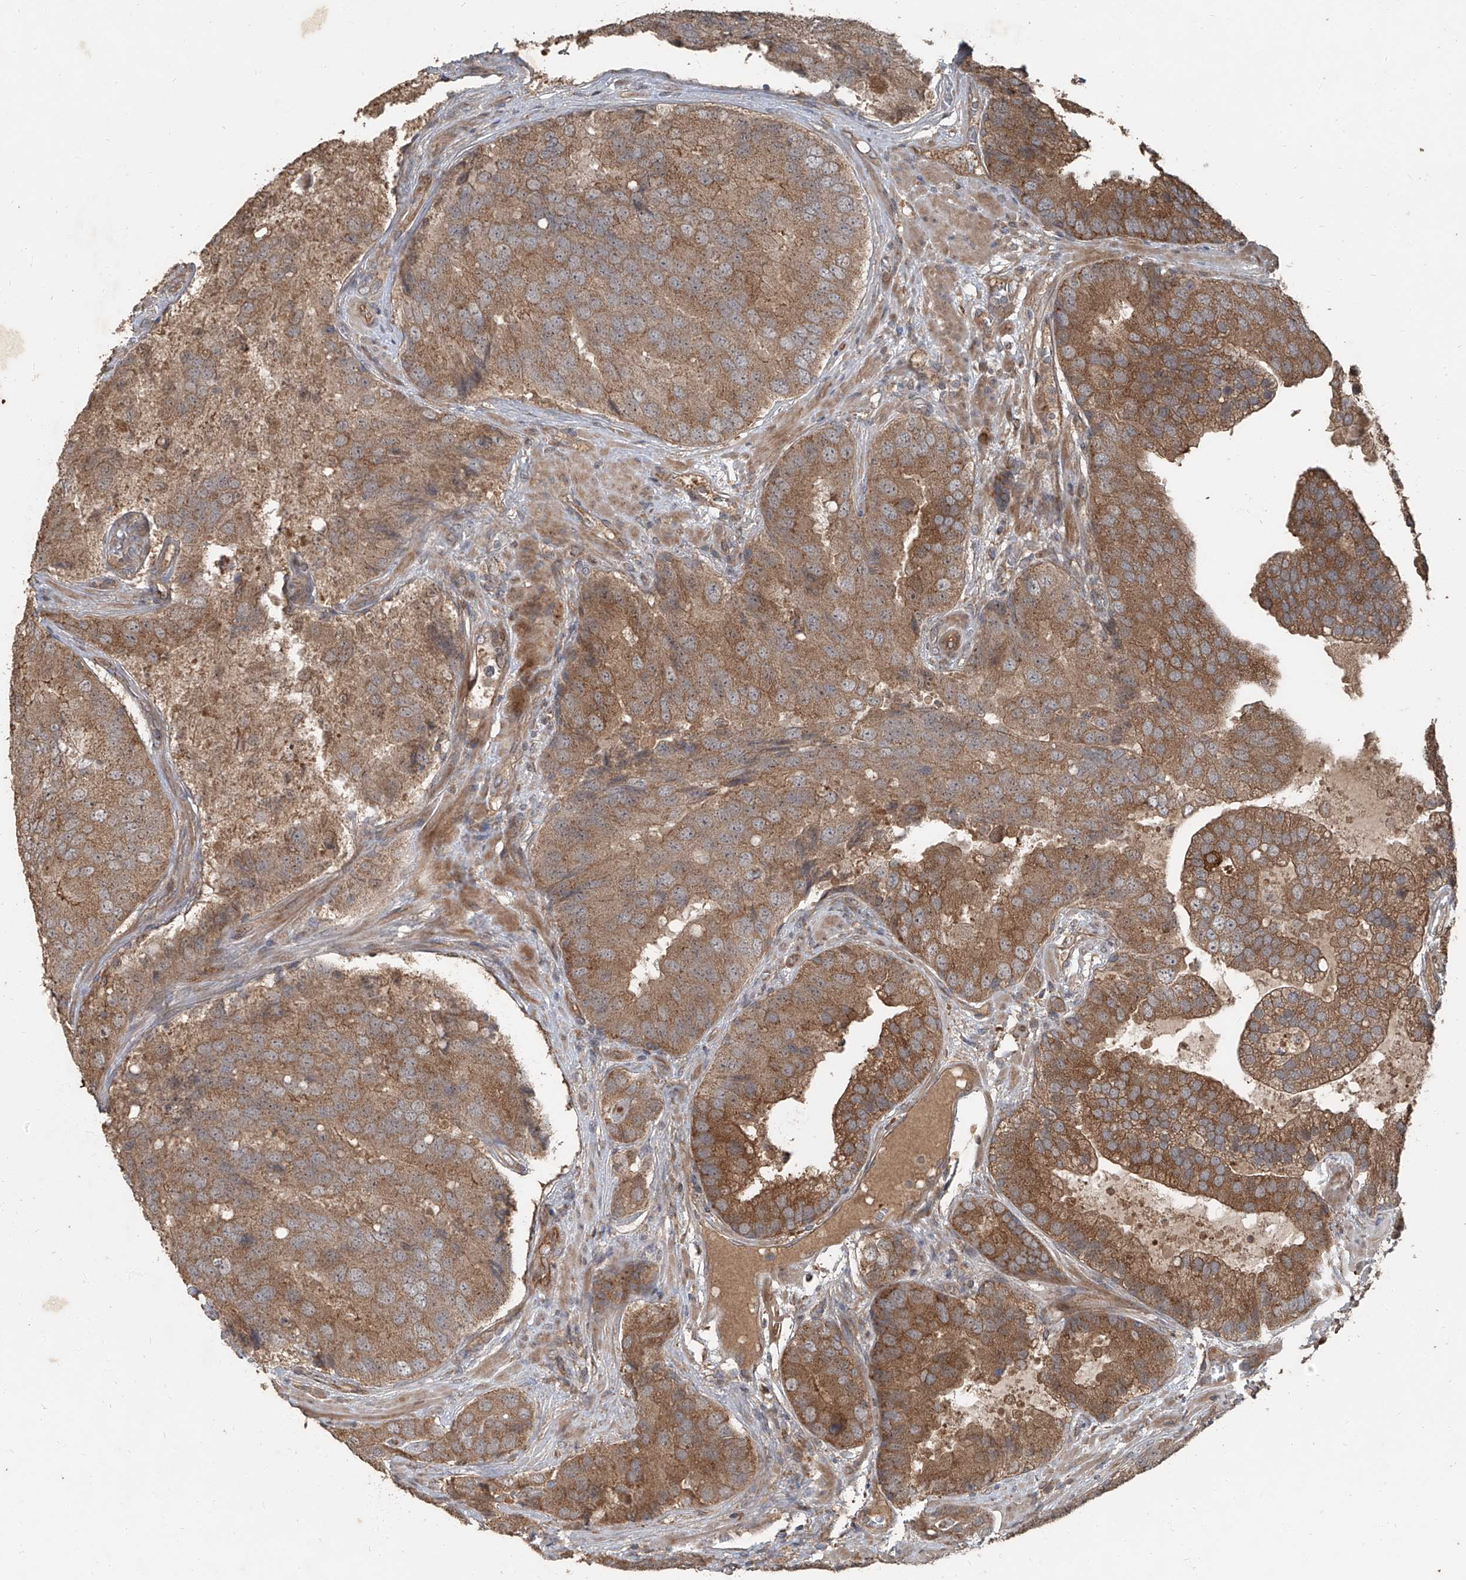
{"staining": {"intensity": "strong", "quantity": ">75%", "location": "cytoplasmic/membranous"}, "tissue": "prostate cancer", "cell_type": "Tumor cells", "image_type": "cancer", "snomed": [{"axis": "morphology", "description": "Adenocarcinoma, High grade"}, {"axis": "topography", "description": "Prostate"}], "caption": "IHC (DAB) staining of human prostate cancer exhibits strong cytoplasmic/membranous protein staining in approximately >75% of tumor cells. (IHC, brightfield microscopy, high magnification).", "gene": "CCN1", "patient": {"sex": "male", "age": 70}}